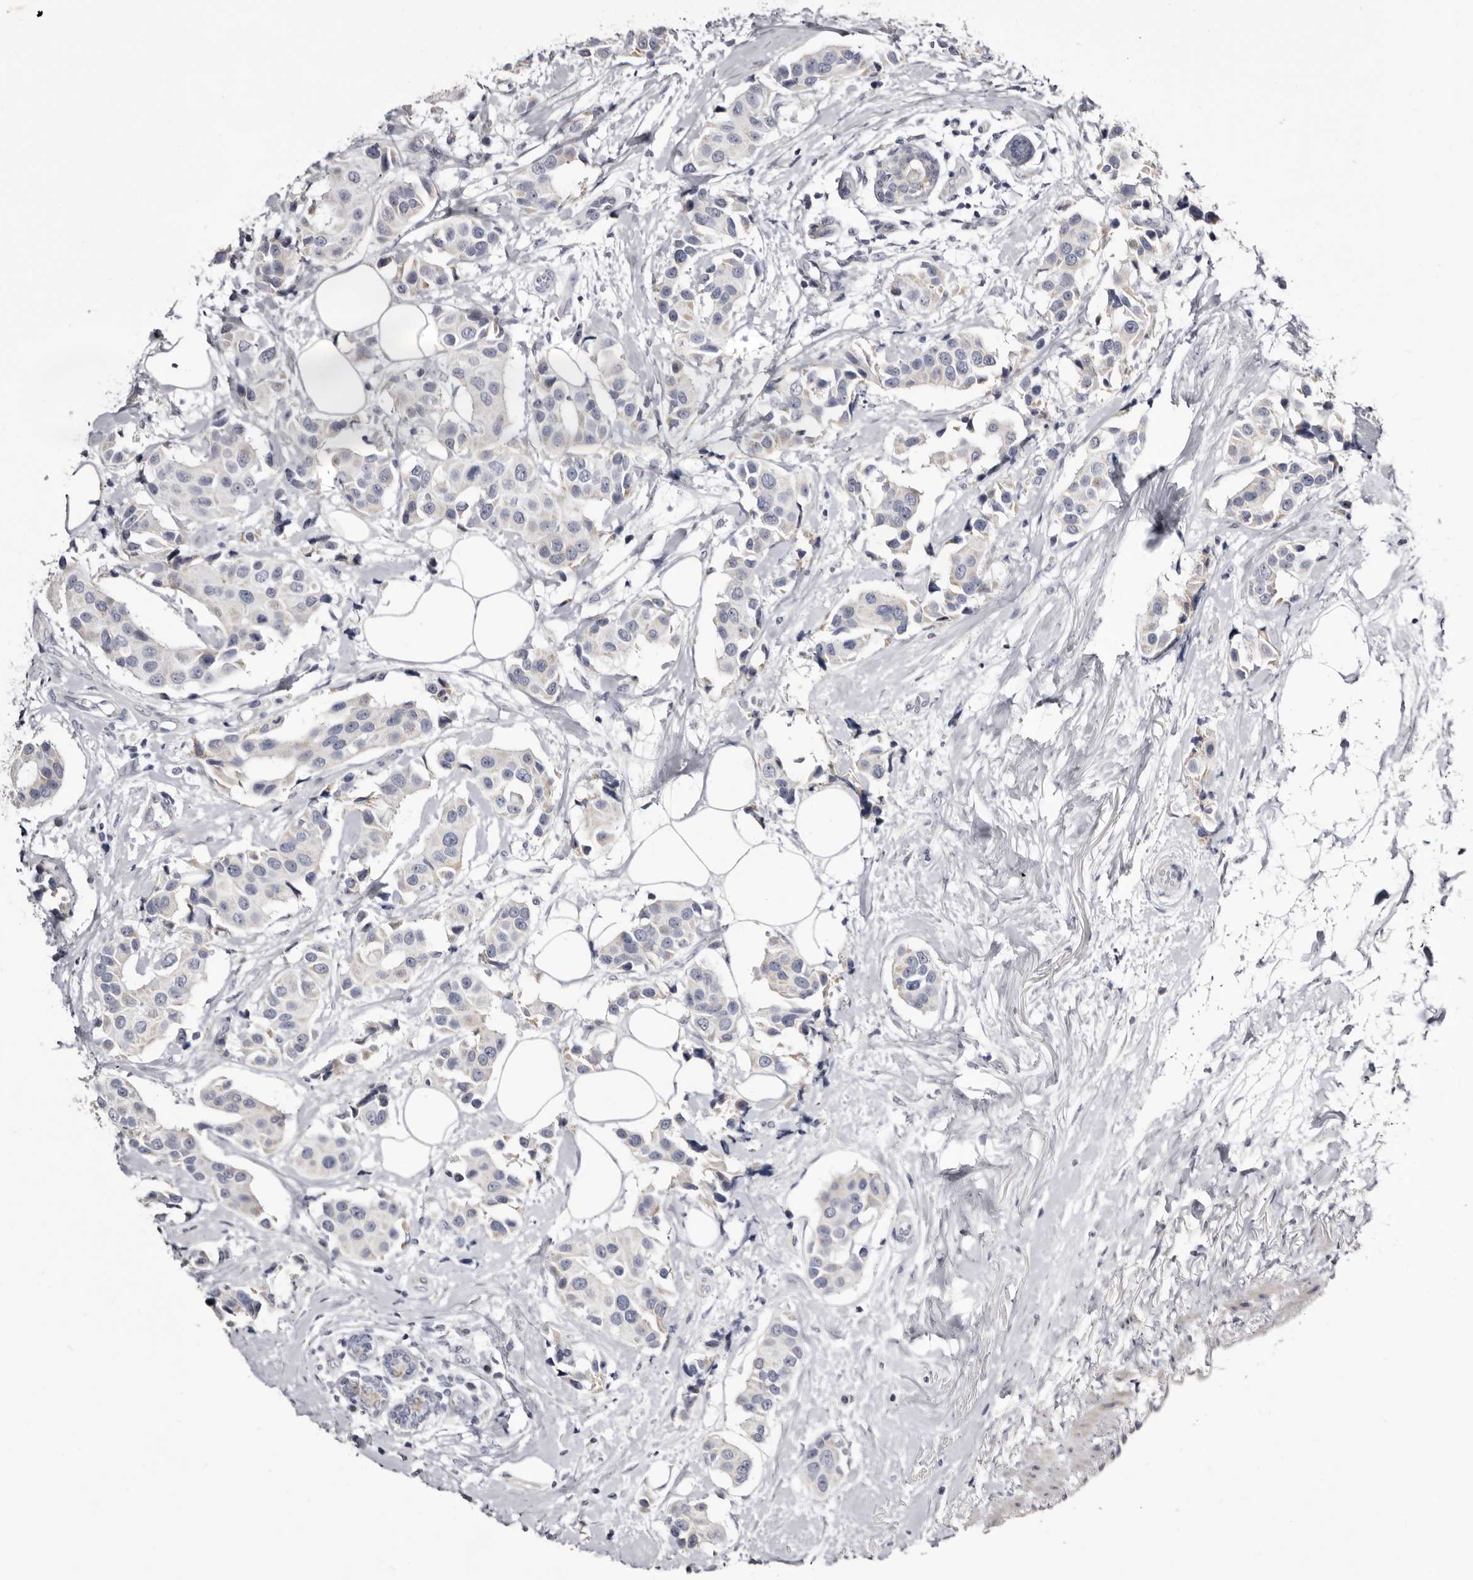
{"staining": {"intensity": "negative", "quantity": "none", "location": "none"}, "tissue": "breast cancer", "cell_type": "Tumor cells", "image_type": "cancer", "snomed": [{"axis": "morphology", "description": "Normal tissue, NOS"}, {"axis": "morphology", "description": "Duct carcinoma"}, {"axis": "topography", "description": "Breast"}], "caption": "Histopathology image shows no protein positivity in tumor cells of breast cancer tissue. (DAB immunohistochemistry (IHC) with hematoxylin counter stain).", "gene": "CASQ1", "patient": {"sex": "female", "age": 39}}